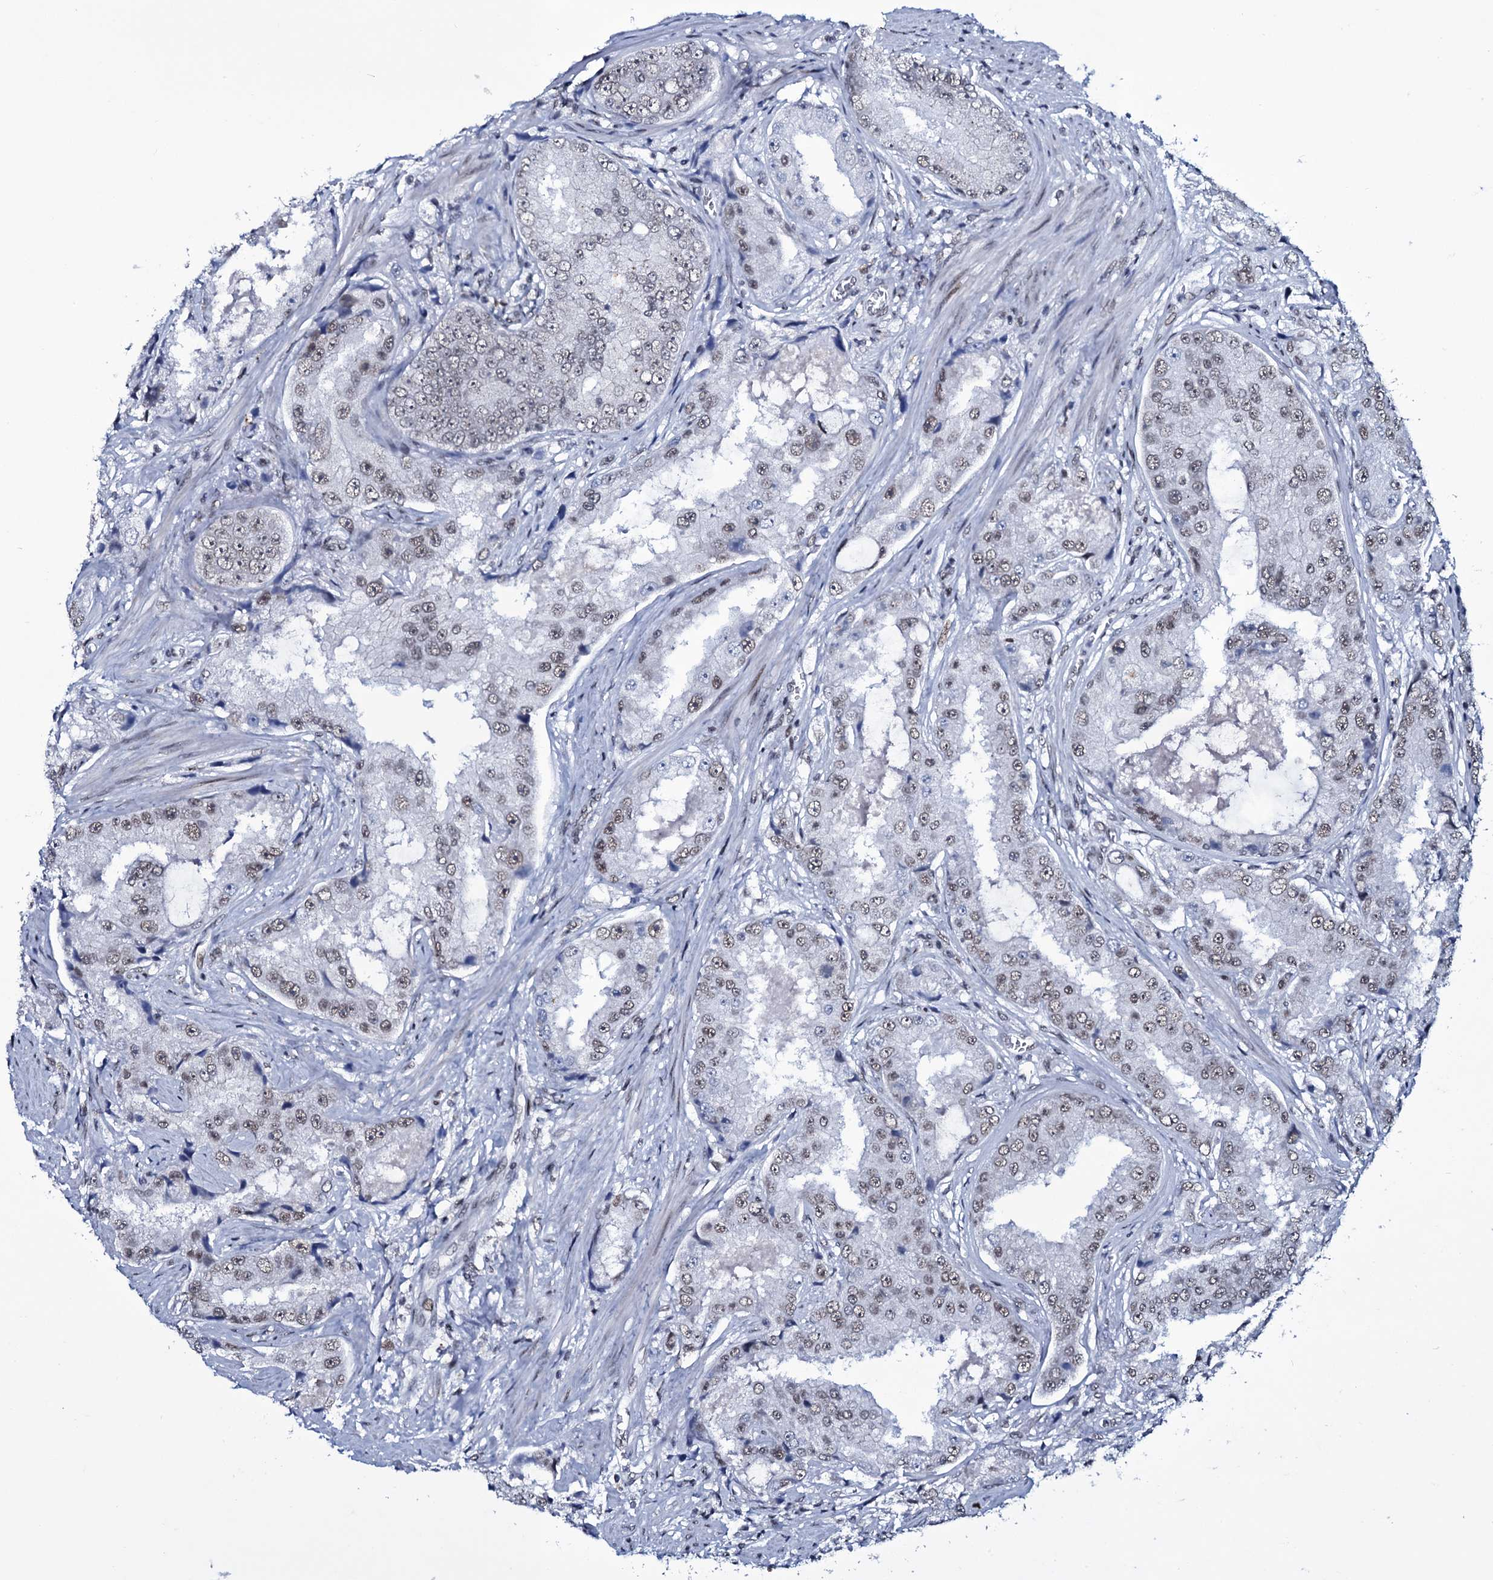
{"staining": {"intensity": "weak", "quantity": ">75%", "location": "nuclear"}, "tissue": "prostate cancer", "cell_type": "Tumor cells", "image_type": "cancer", "snomed": [{"axis": "morphology", "description": "Adenocarcinoma, High grade"}, {"axis": "topography", "description": "Prostate"}], "caption": "IHC photomicrograph of prostate cancer stained for a protein (brown), which demonstrates low levels of weak nuclear positivity in approximately >75% of tumor cells.", "gene": "ZMIZ2", "patient": {"sex": "male", "age": 73}}